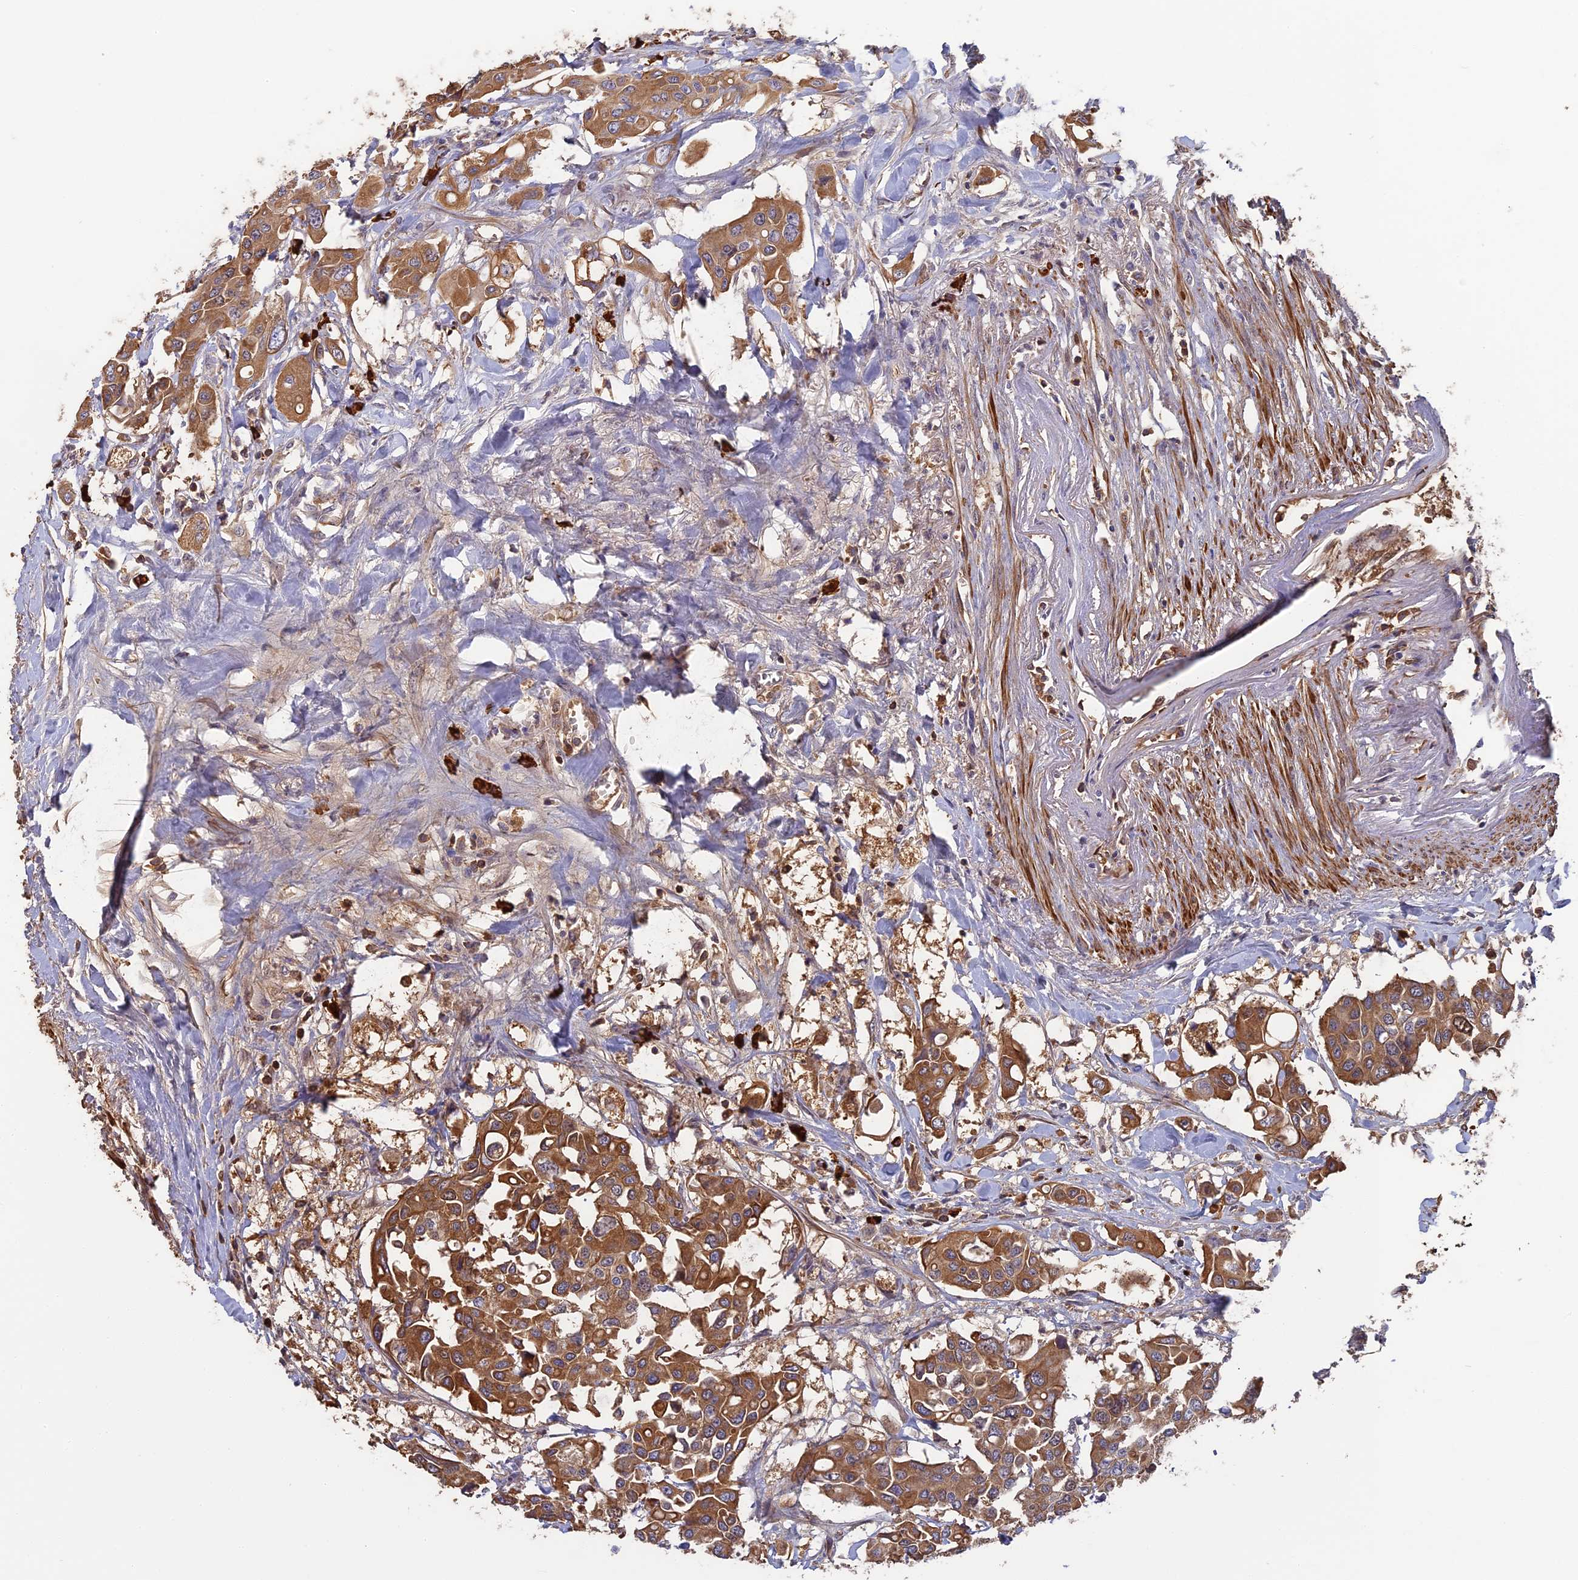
{"staining": {"intensity": "strong", "quantity": ">75%", "location": "cytoplasmic/membranous"}, "tissue": "colorectal cancer", "cell_type": "Tumor cells", "image_type": "cancer", "snomed": [{"axis": "morphology", "description": "Adenocarcinoma, NOS"}, {"axis": "topography", "description": "Colon"}], "caption": "The photomicrograph exhibits a brown stain indicating the presence of a protein in the cytoplasmic/membranous of tumor cells in colorectal adenocarcinoma.", "gene": "ERMAP", "patient": {"sex": "male", "age": 77}}